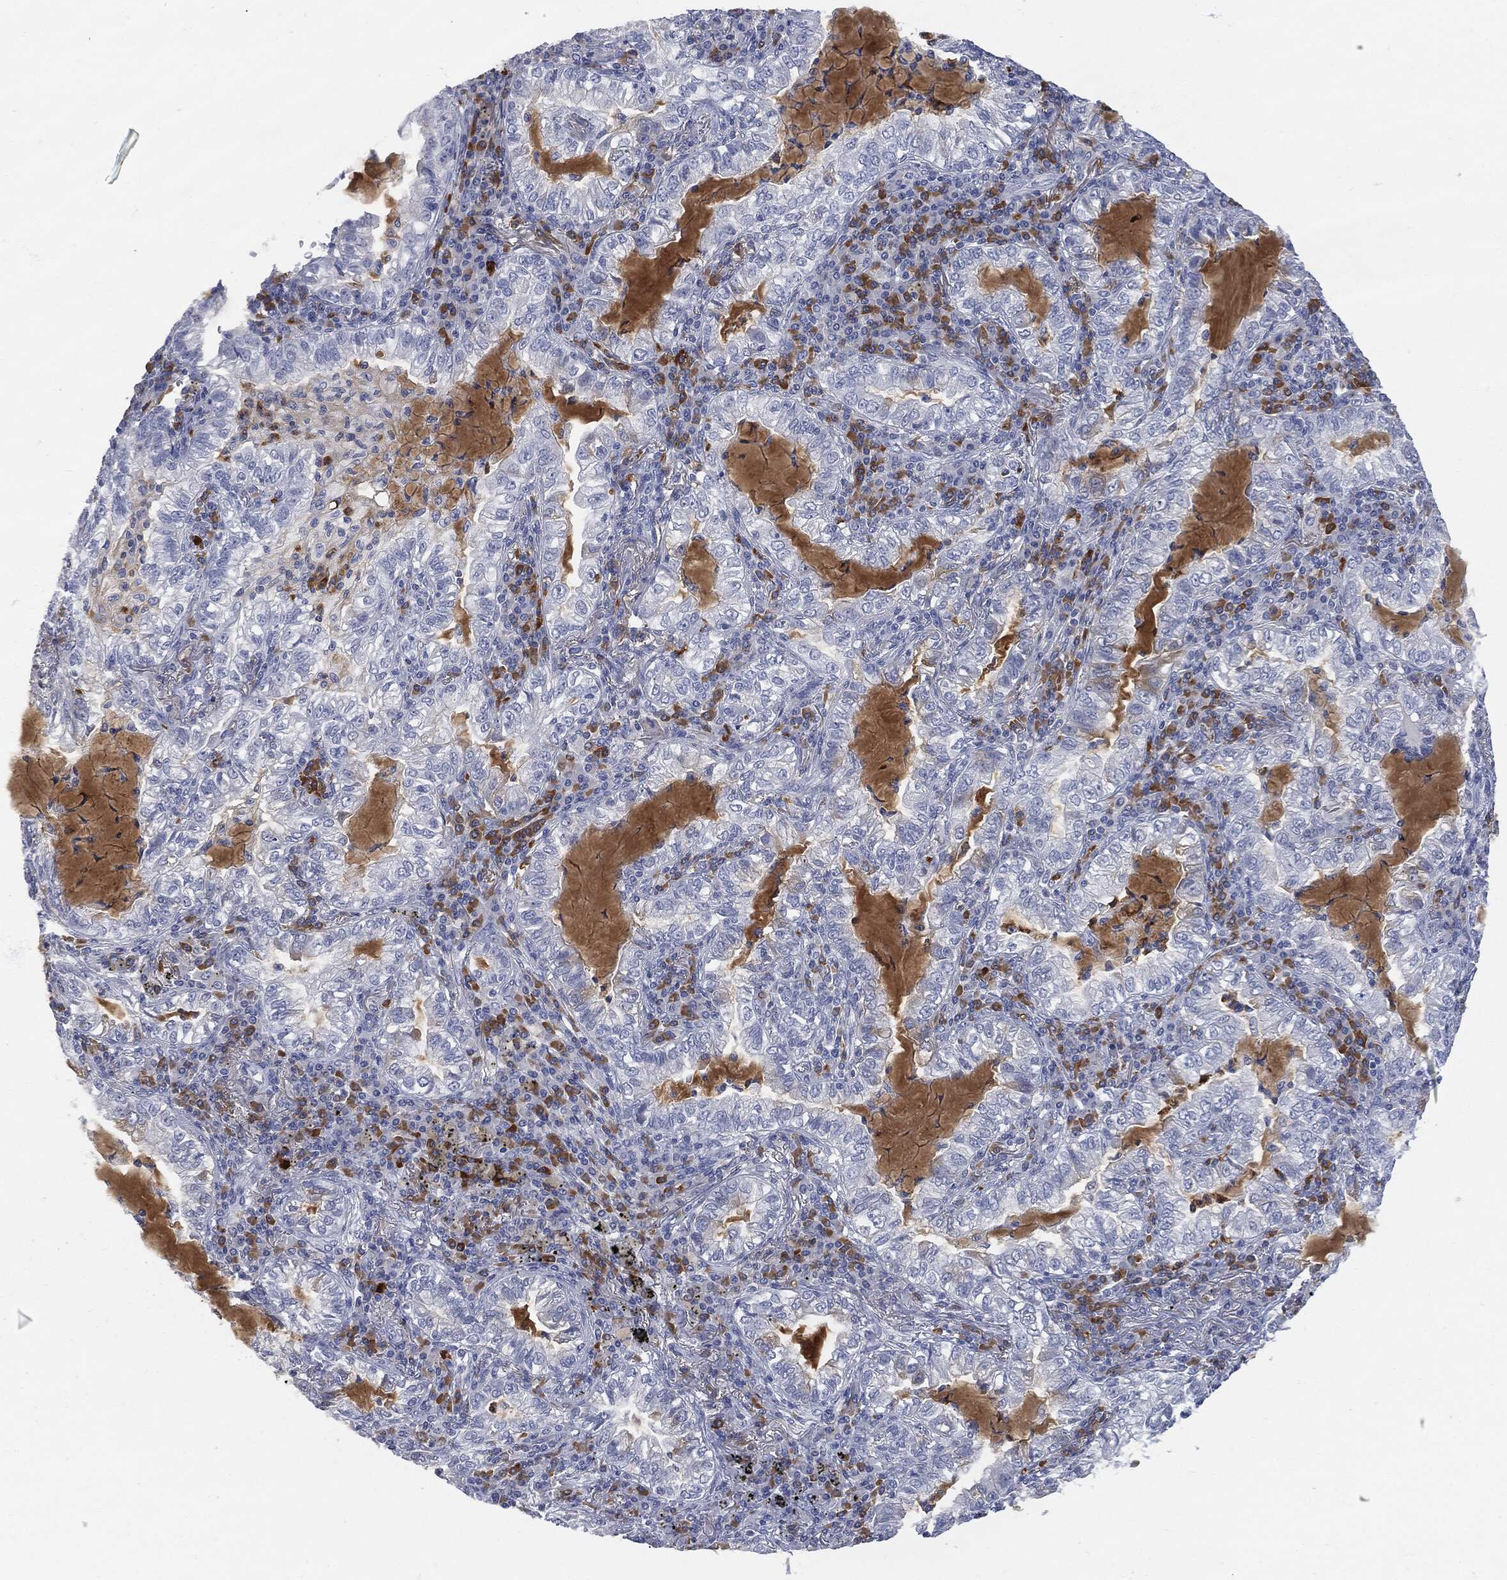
{"staining": {"intensity": "negative", "quantity": "none", "location": "none"}, "tissue": "lung cancer", "cell_type": "Tumor cells", "image_type": "cancer", "snomed": [{"axis": "morphology", "description": "Adenocarcinoma, NOS"}, {"axis": "topography", "description": "Lung"}], "caption": "The immunohistochemistry (IHC) micrograph has no significant staining in tumor cells of adenocarcinoma (lung) tissue.", "gene": "BTK", "patient": {"sex": "female", "age": 73}}